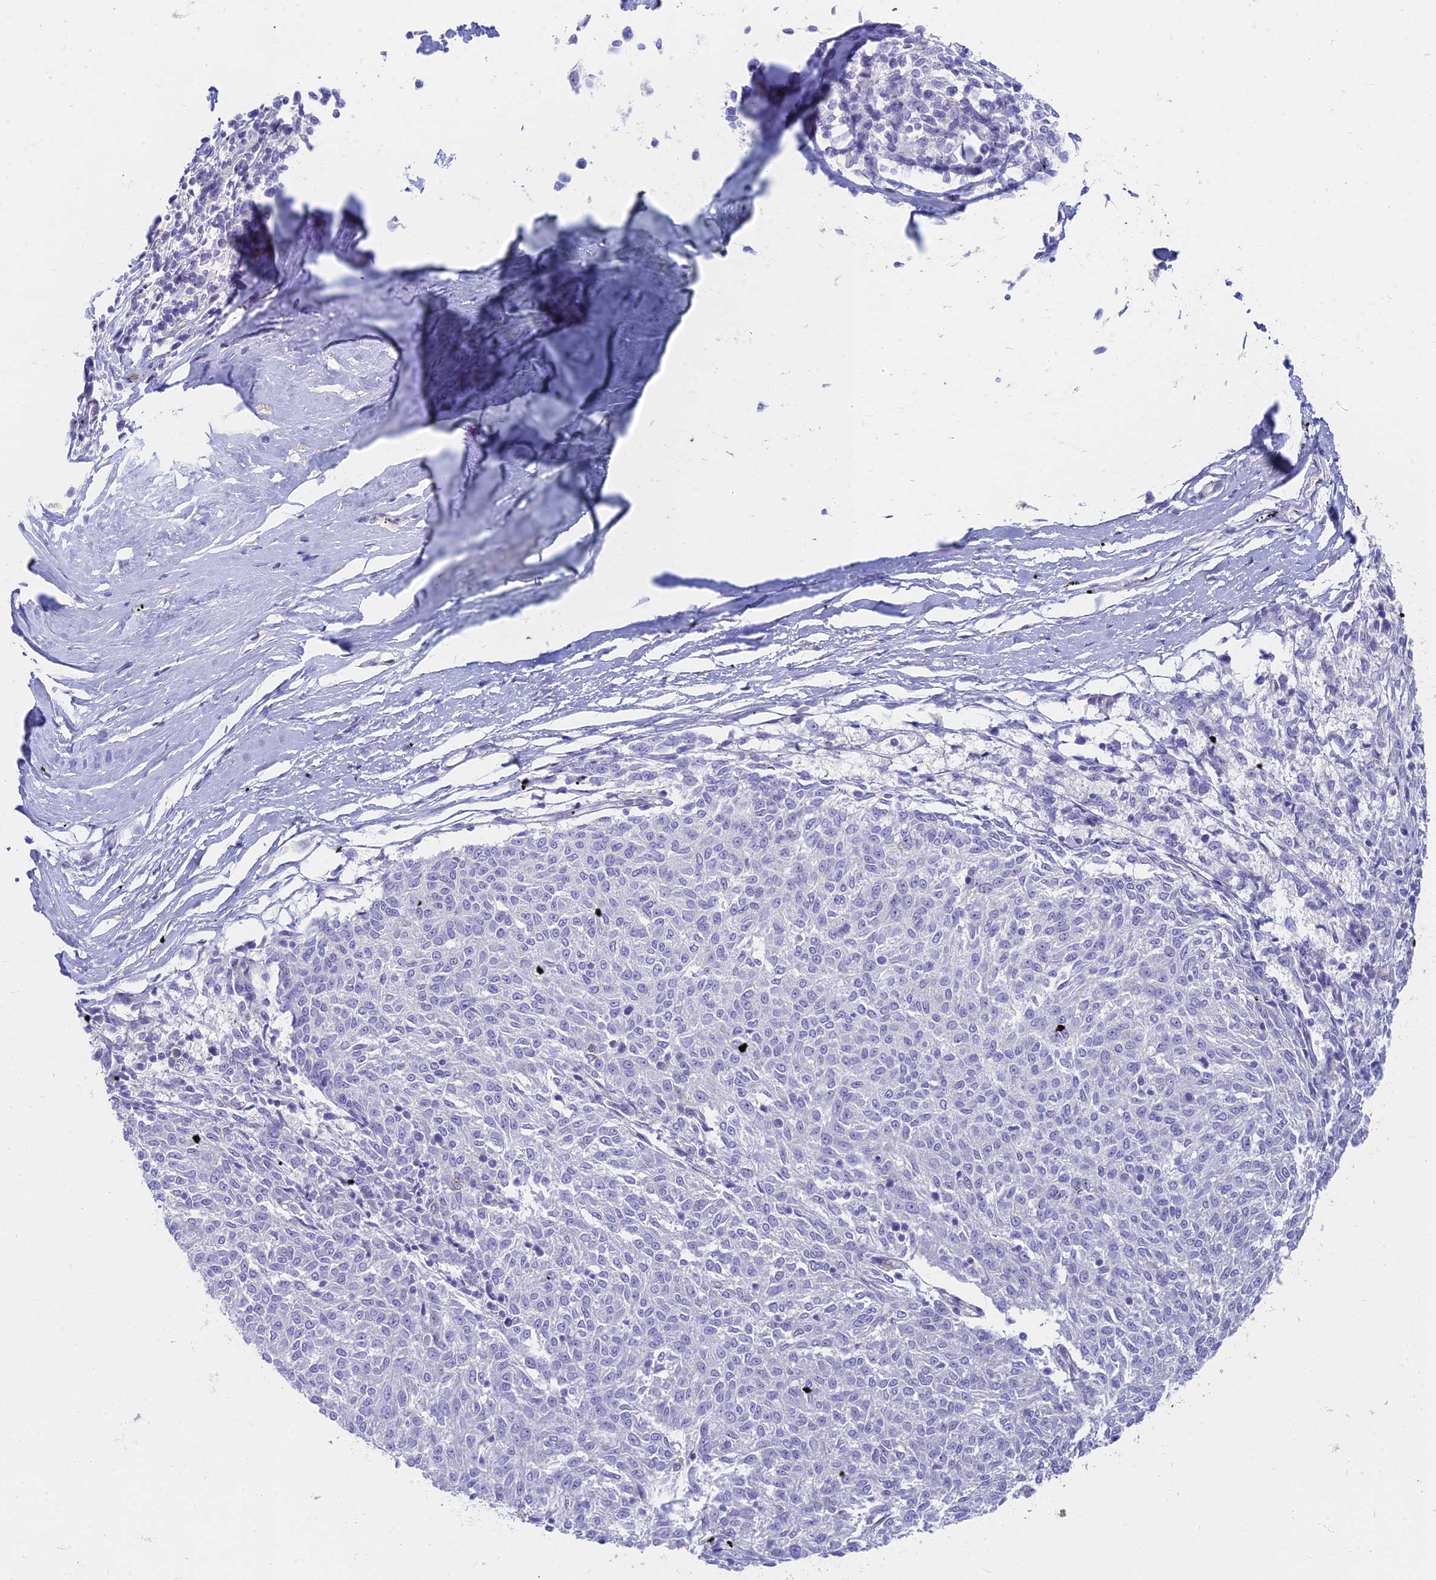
{"staining": {"intensity": "negative", "quantity": "none", "location": "none"}, "tissue": "melanoma", "cell_type": "Tumor cells", "image_type": "cancer", "snomed": [{"axis": "morphology", "description": "Malignant melanoma, NOS"}, {"axis": "topography", "description": "Skin"}], "caption": "DAB immunohistochemical staining of melanoma shows no significant staining in tumor cells. (Immunohistochemistry (ihc), brightfield microscopy, high magnification).", "gene": "STRN4", "patient": {"sex": "female", "age": 72}}